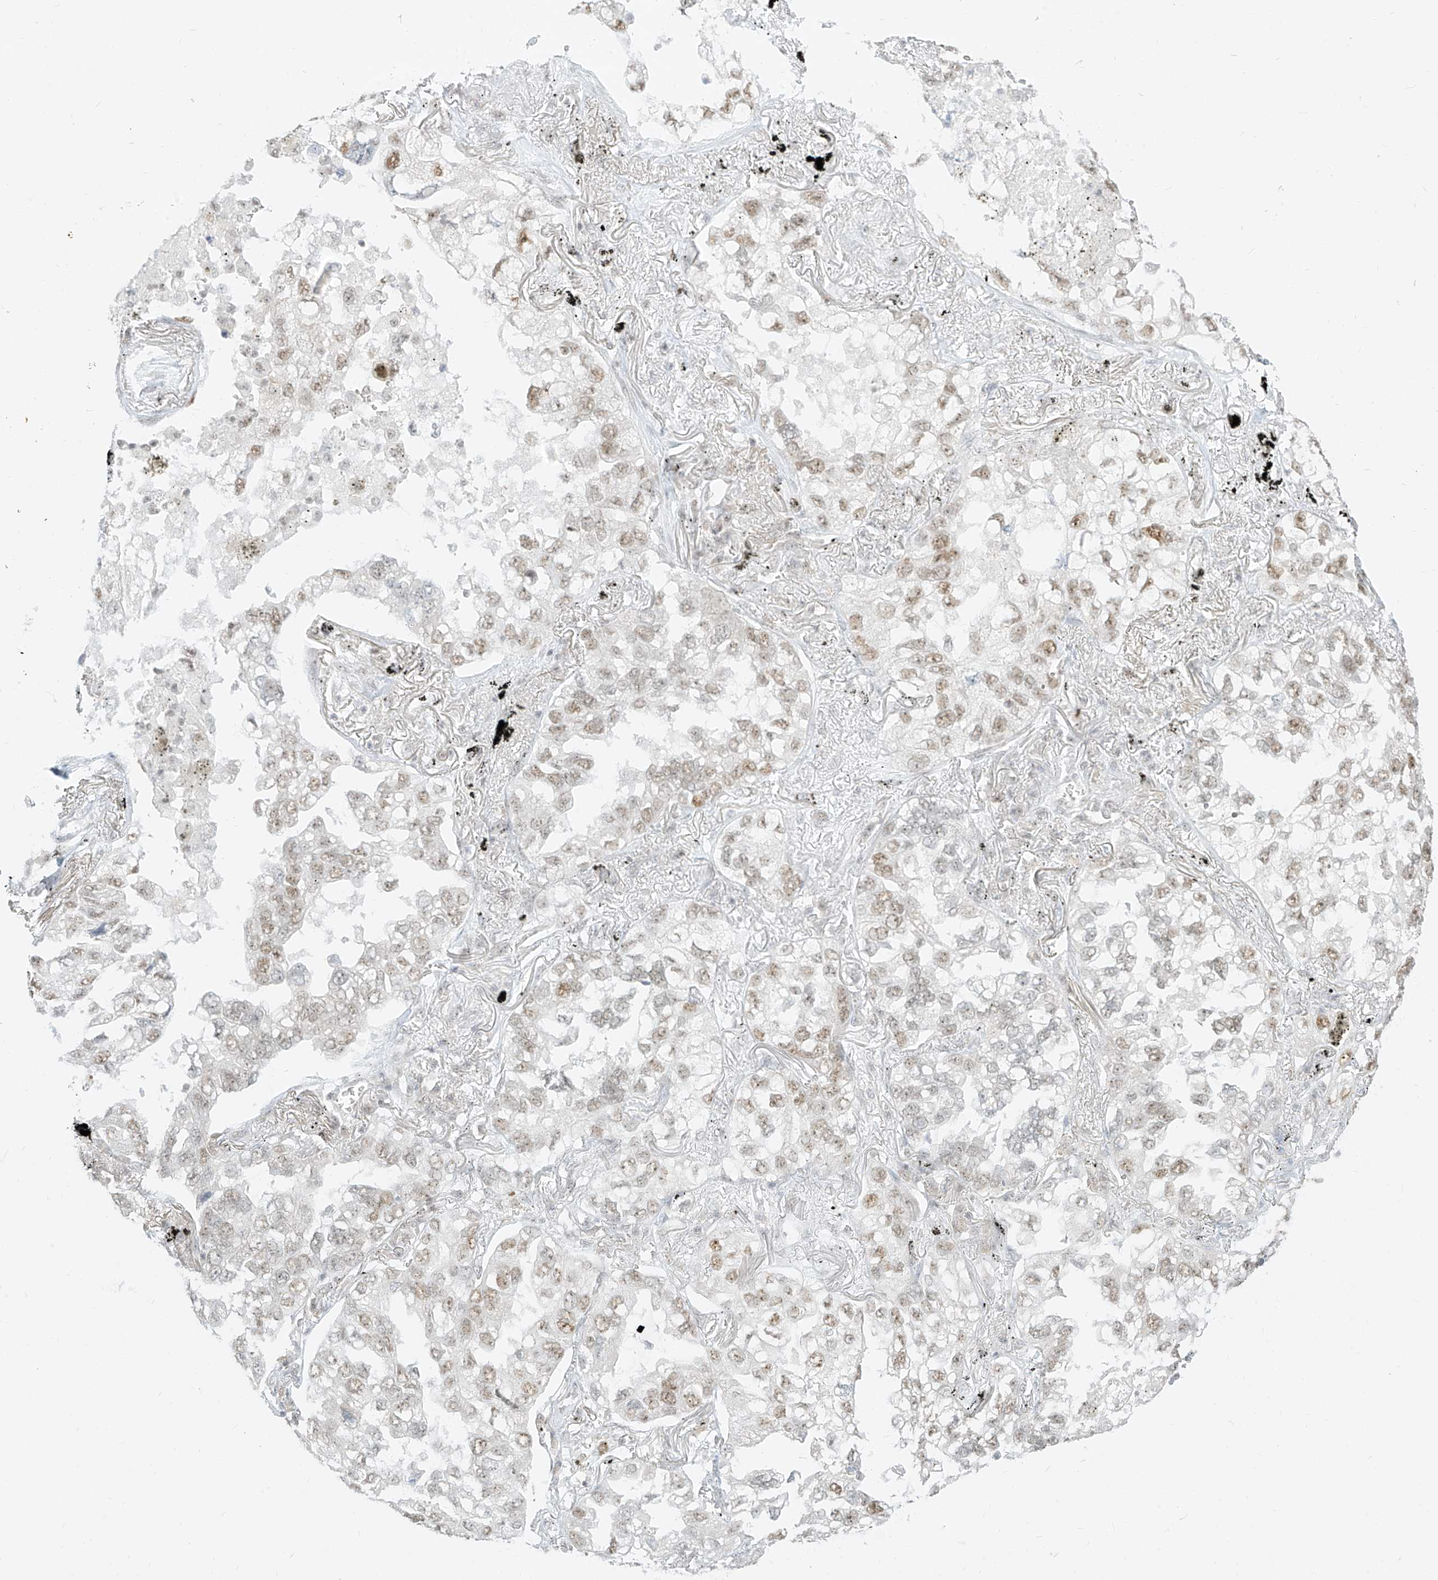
{"staining": {"intensity": "weak", "quantity": ">75%", "location": "nuclear"}, "tissue": "lung cancer", "cell_type": "Tumor cells", "image_type": "cancer", "snomed": [{"axis": "morphology", "description": "Adenocarcinoma, NOS"}, {"axis": "topography", "description": "Lung"}], "caption": "Protein staining exhibits weak nuclear expression in about >75% of tumor cells in lung adenocarcinoma.", "gene": "SUPT5H", "patient": {"sex": "male", "age": 65}}